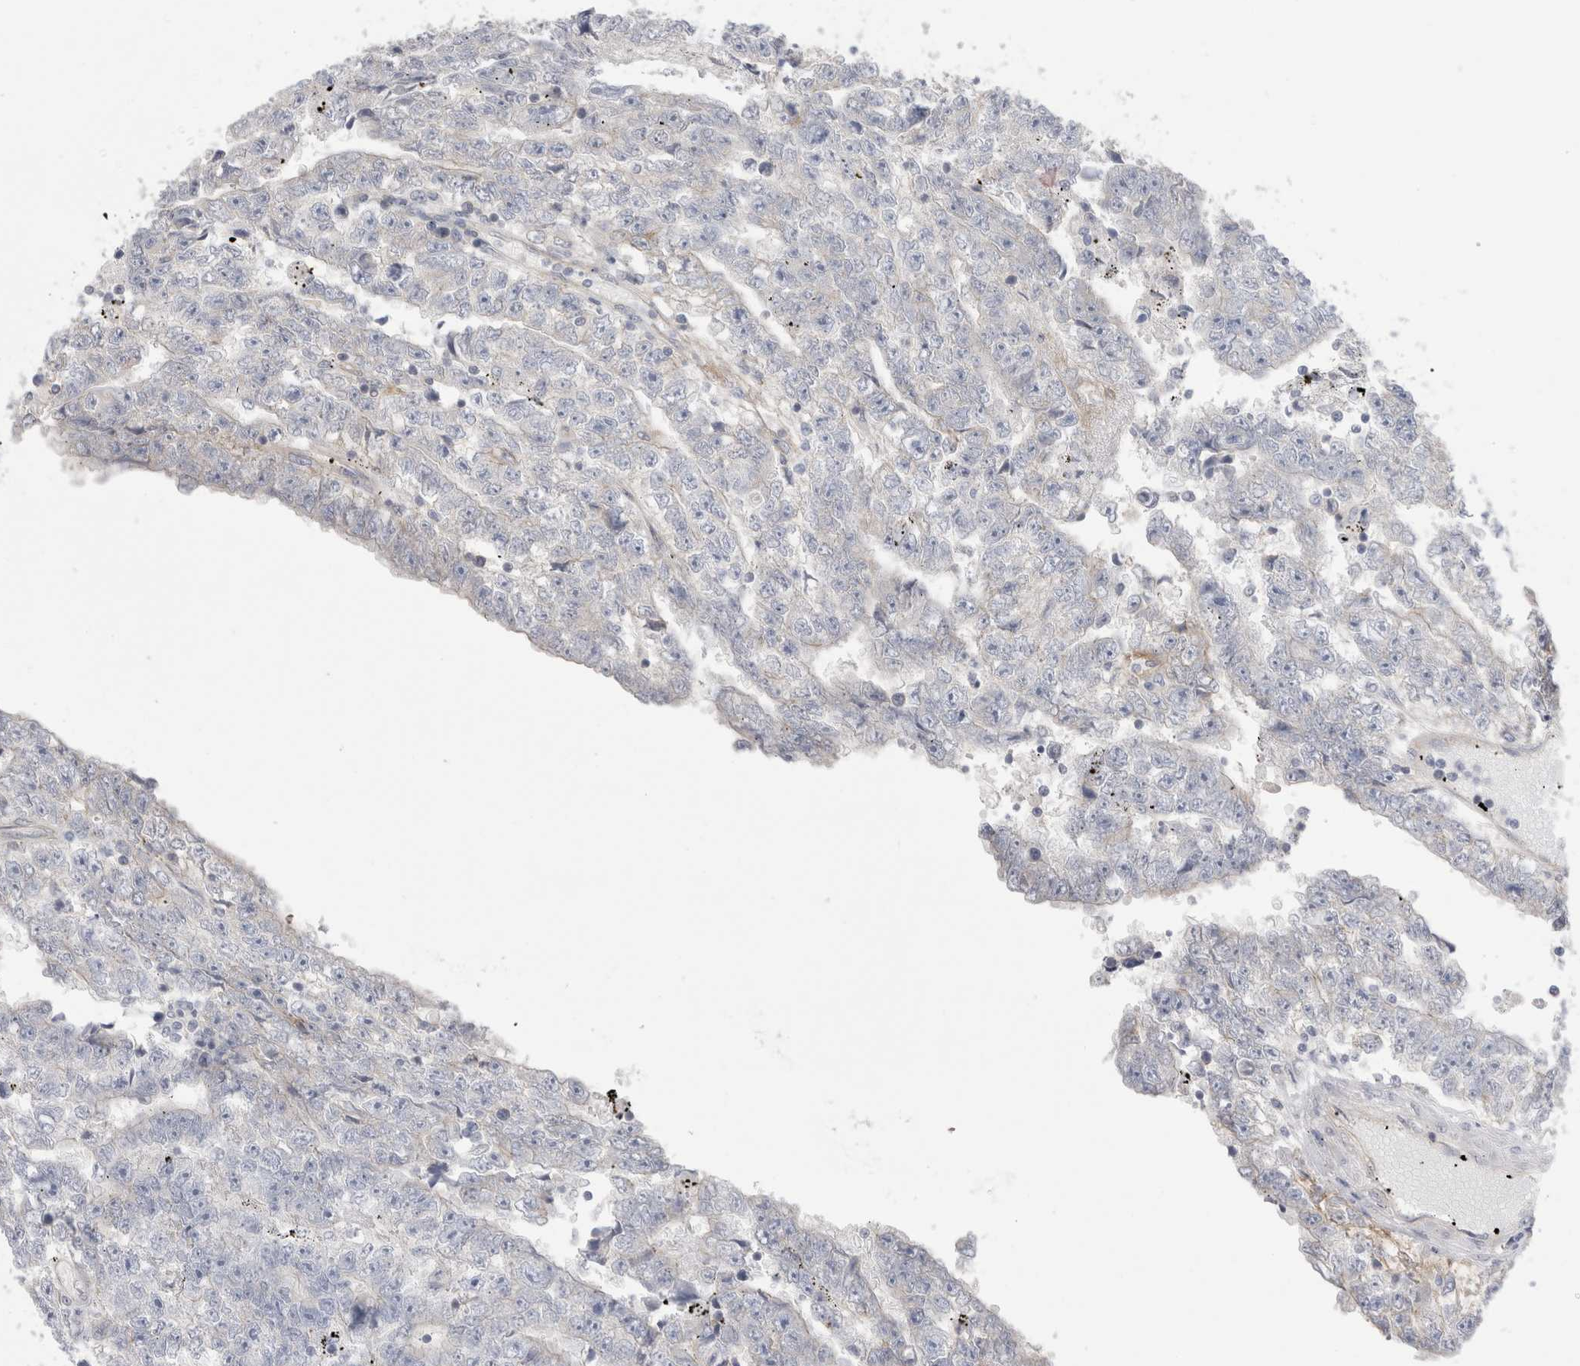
{"staining": {"intensity": "negative", "quantity": "none", "location": "none"}, "tissue": "testis cancer", "cell_type": "Tumor cells", "image_type": "cancer", "snomed": [{"axis": "morphology", "description": "Carcinoma, Embryonal, NOS"}, {"axis": "topography", "description": "Testis"}], "caption": "IHC photomicrograph of human testis cancer (embryonal carcinoma) stained for a protein (brown), which demonstrates no expression in tumor cells.", "gene": "VANGL1", "patient": {"sex": "male", "age": 25}}